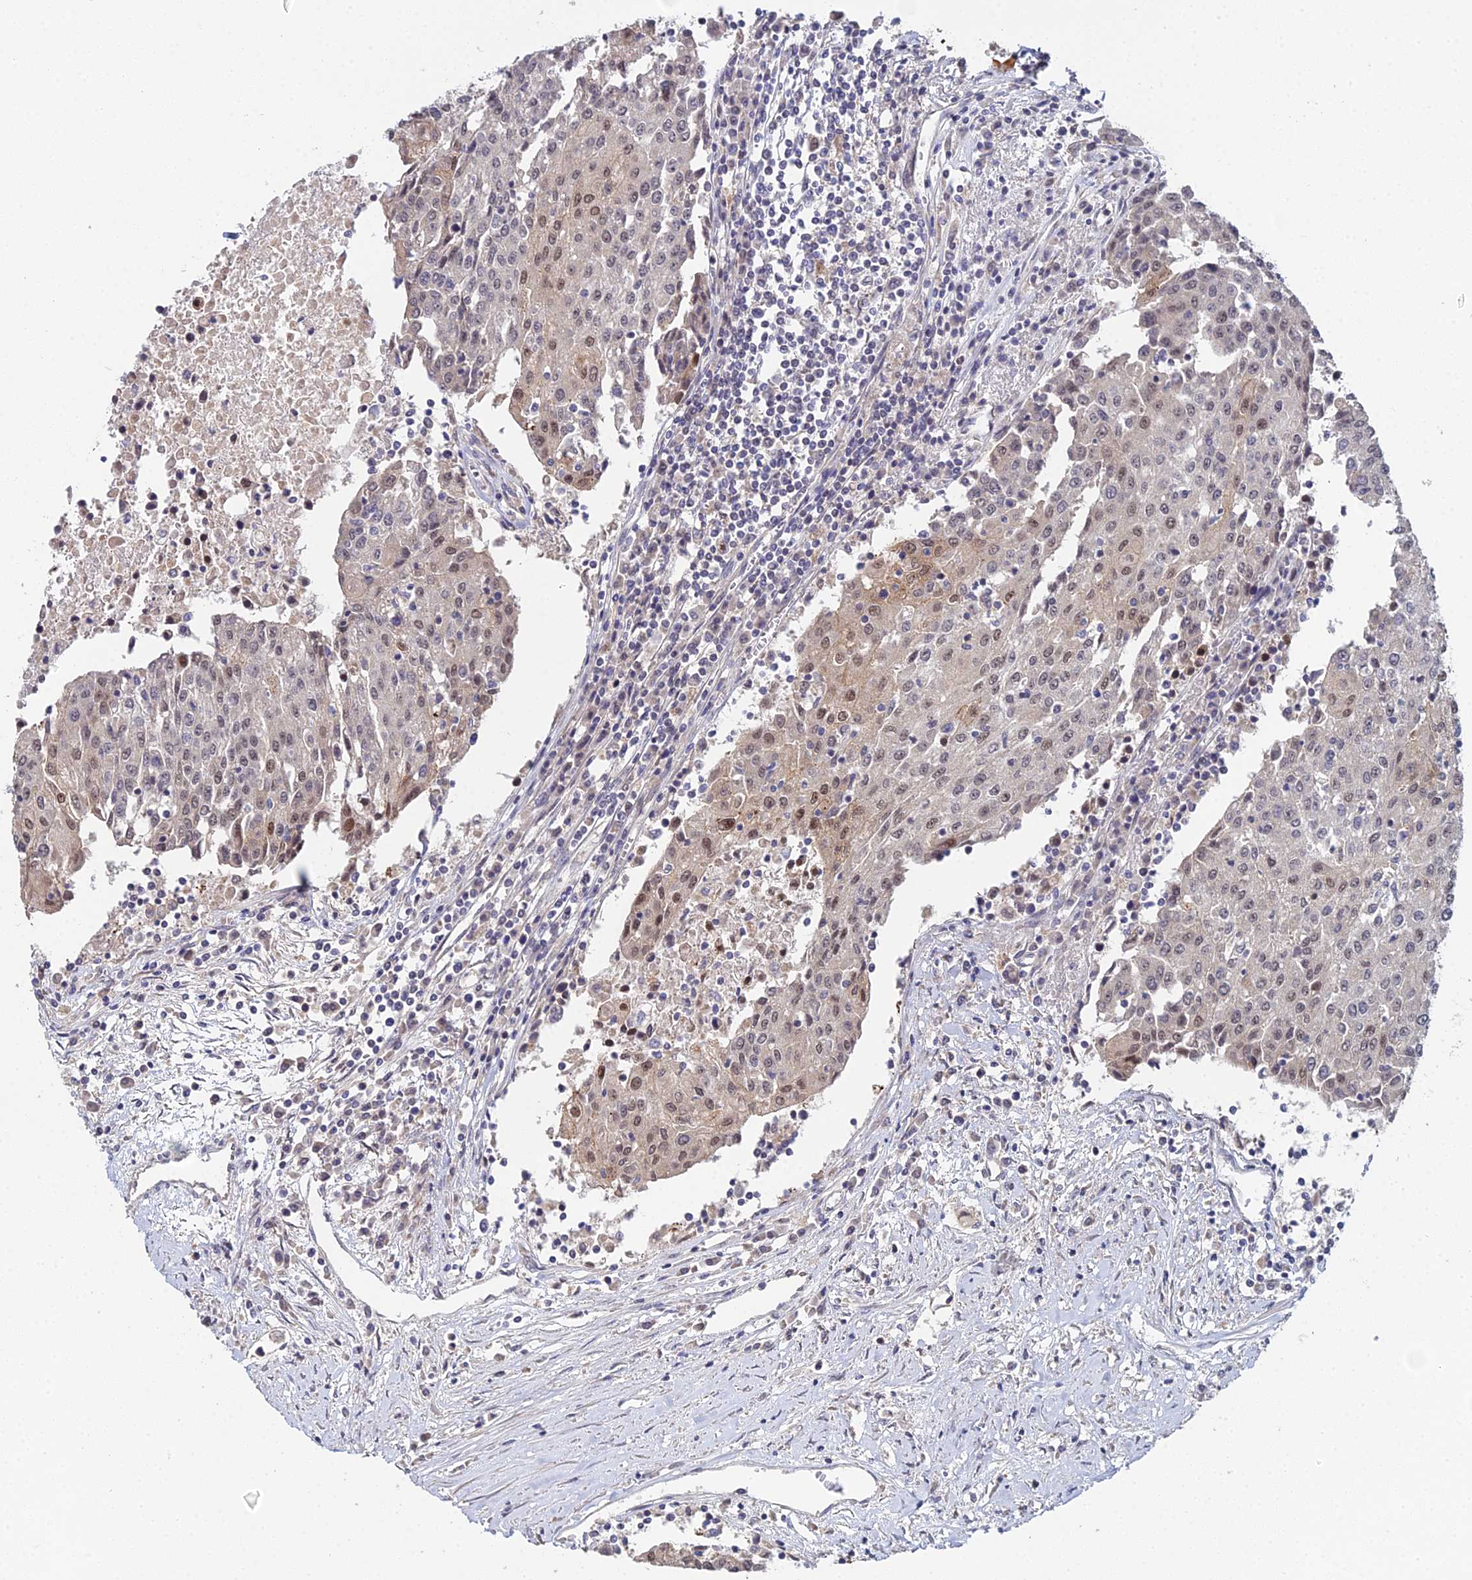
{"staining": {"intensity": "moderate", "quantity": "<25%", "location": "cytoplasmic/membranous,nuclear"}, "tissue": "urothelial cancer", "cell_type": "Tumor cells", "image_type": "cancer", "snomed": [{"axis": "morphology", "description": "Urothelial carcinoma, High grade"}, {"axis": "topography", "description": "Urinary bladder"}], "caption": "About <25% of tumor cells in urothelial cancer demonstrate moderate cytoplasmic/membranous and nuclear protein expression as visualized by brown immunohistochemical staining.", "gene": "ERCC5", "patient": {"sex": "female", "age": 85}}